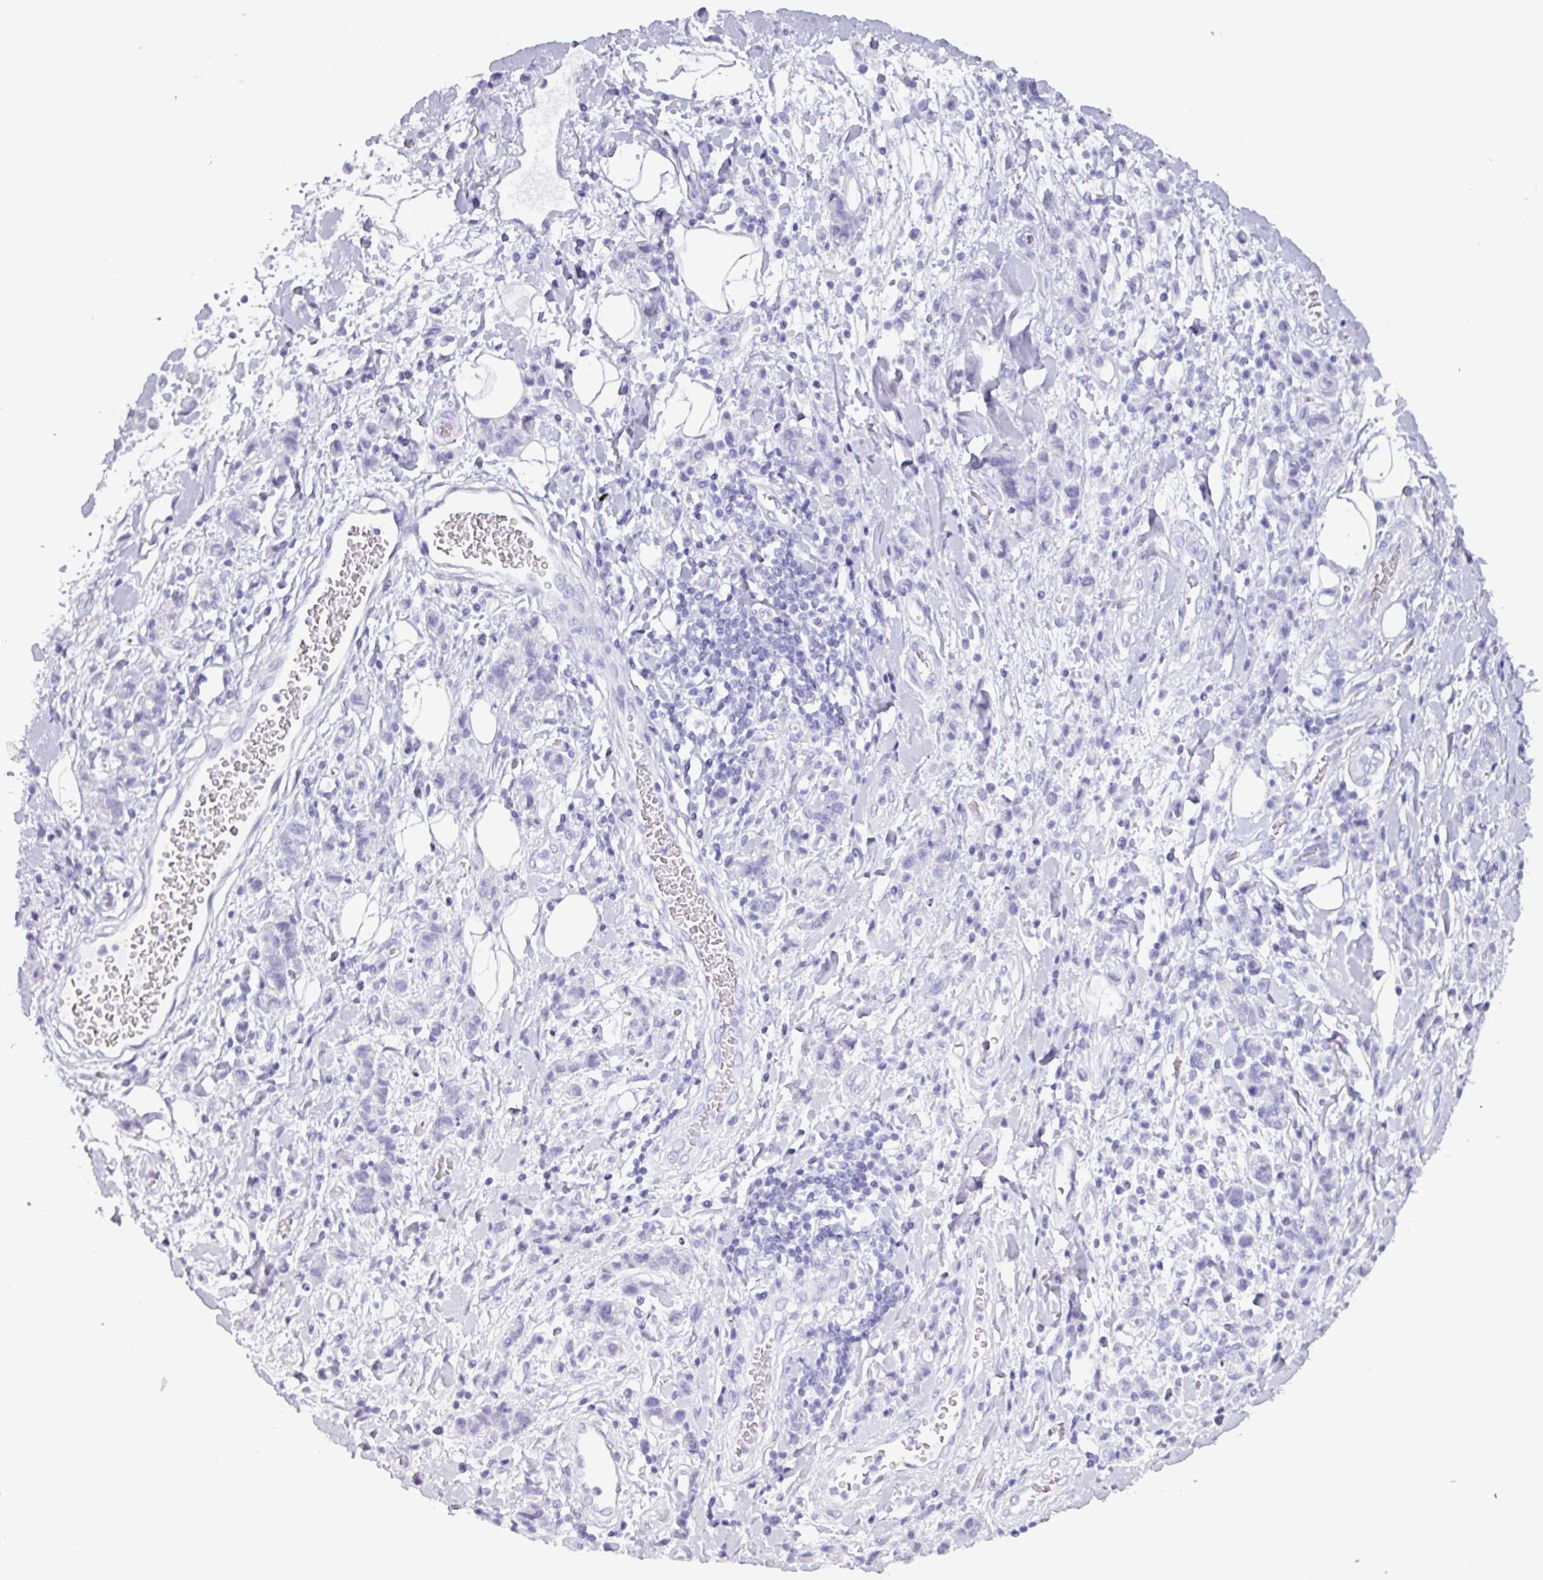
{"staining": {"intensity": "negative", "quantity": "none", "location": "none"}, "tissue": "stomach cancer", "cell_type": "Tumor cells", "image_type": "cancer", "snomed": [{"axis": "morphology", "description": "Adenocarcinoma, NOS"}, {"axis": "topography", "description": "Stomach"}], "caption": "A photomicrograph of human stomach cancer is negative for staining in tumor cells.", "gene": "CAMK1", "patient": {"sex": "male", "age": 77}}